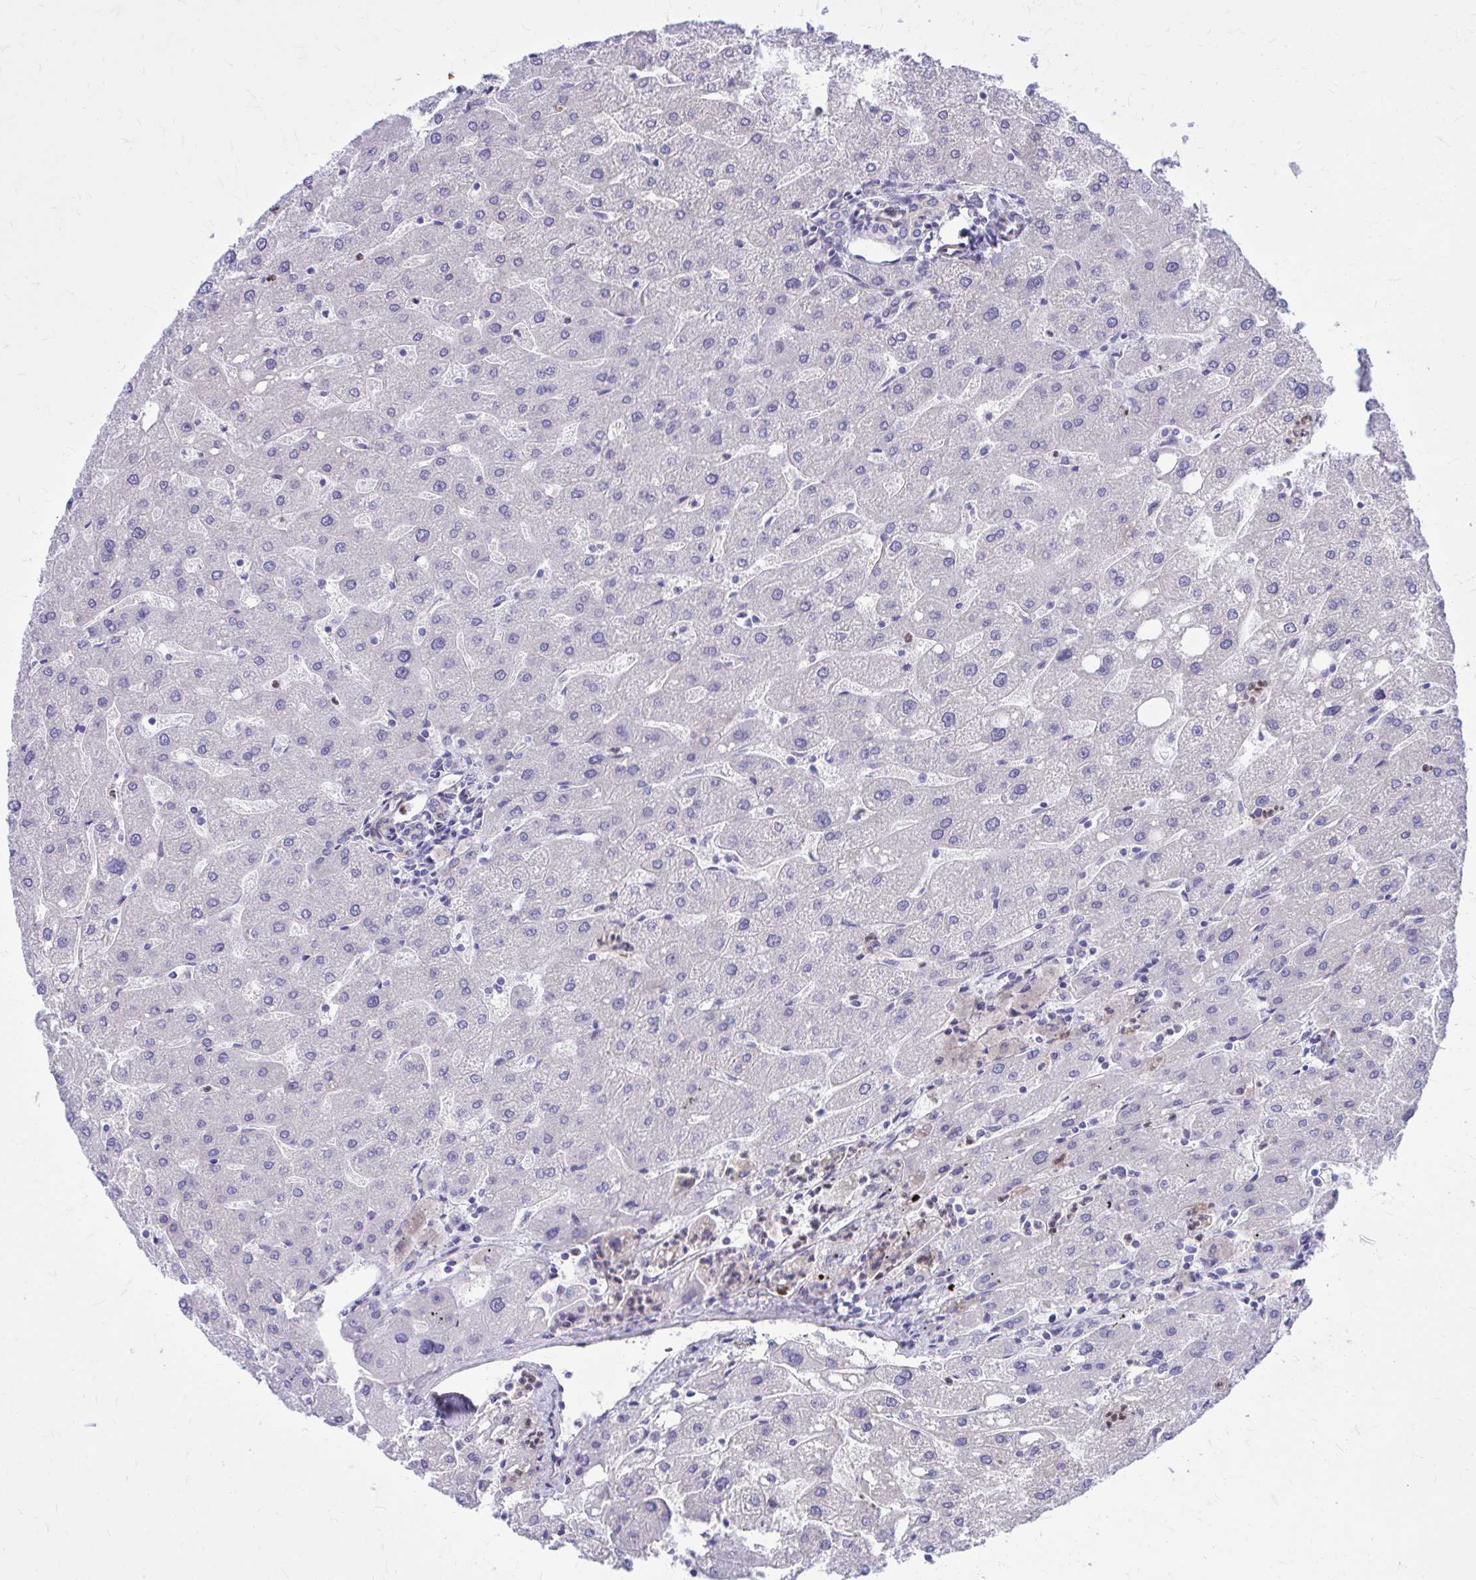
{"staining": {"intensity": "negative", "quantity": "none", "location": "none"}, "tissue": "liver", "cell_type": "Cholangiocytes", "image_type": "normal", "snomed": [{"axis": "morphology", "description": "Normal tissue, NOS"}, {"axis": "topography", "description": "Liver"}], "caption": "Cholangiocytes show no significant expression in benign liver. (DAB (3,3'-diaminobenzidine) IHC, high magnification).", "gene": "ADAMTSL1", "patient": {"sex": "male", "age": 67}}